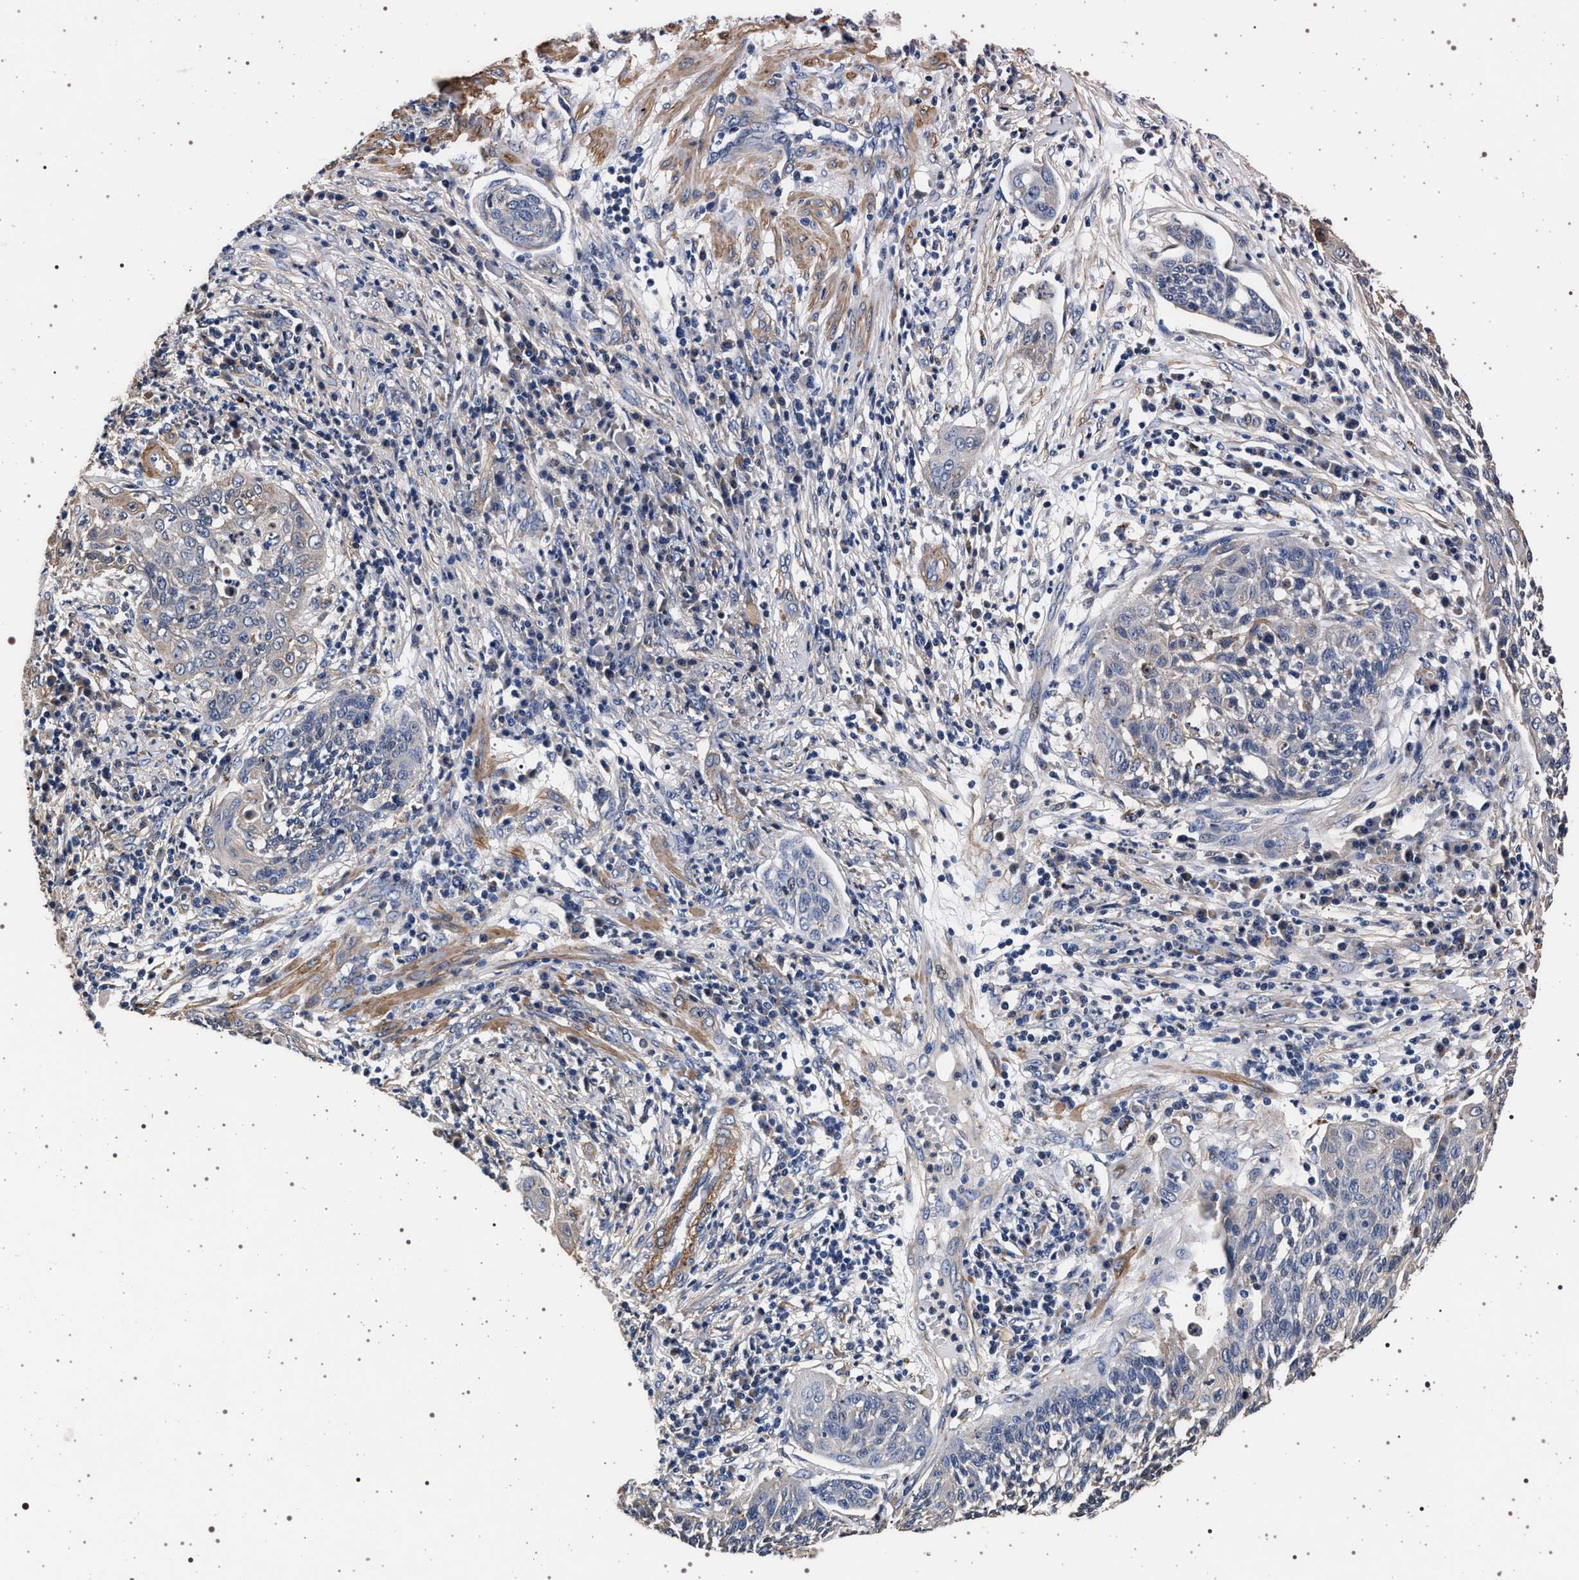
{"staining": {"intensity": "negative", "quantity": "none", "location": "none"}, "tissue": "cervical cancer", "cell_type": "Tumor cells", "image_type": "cancer", "snomed": [{"axis": "morphology", "description": "Squamous cell carcinoma, NOS"}, {"axis": "topography", "description": "Cervix"}], "caption": "High magnification brightfield microscopy of squamous cell carcinoma (cervical) stained with DAB (brown) and counterstained with hematoxylin (blue): tumor cells show no significant staining.", "gene": "KCNK6", "patient": {"sex": "female", "age": 34}}